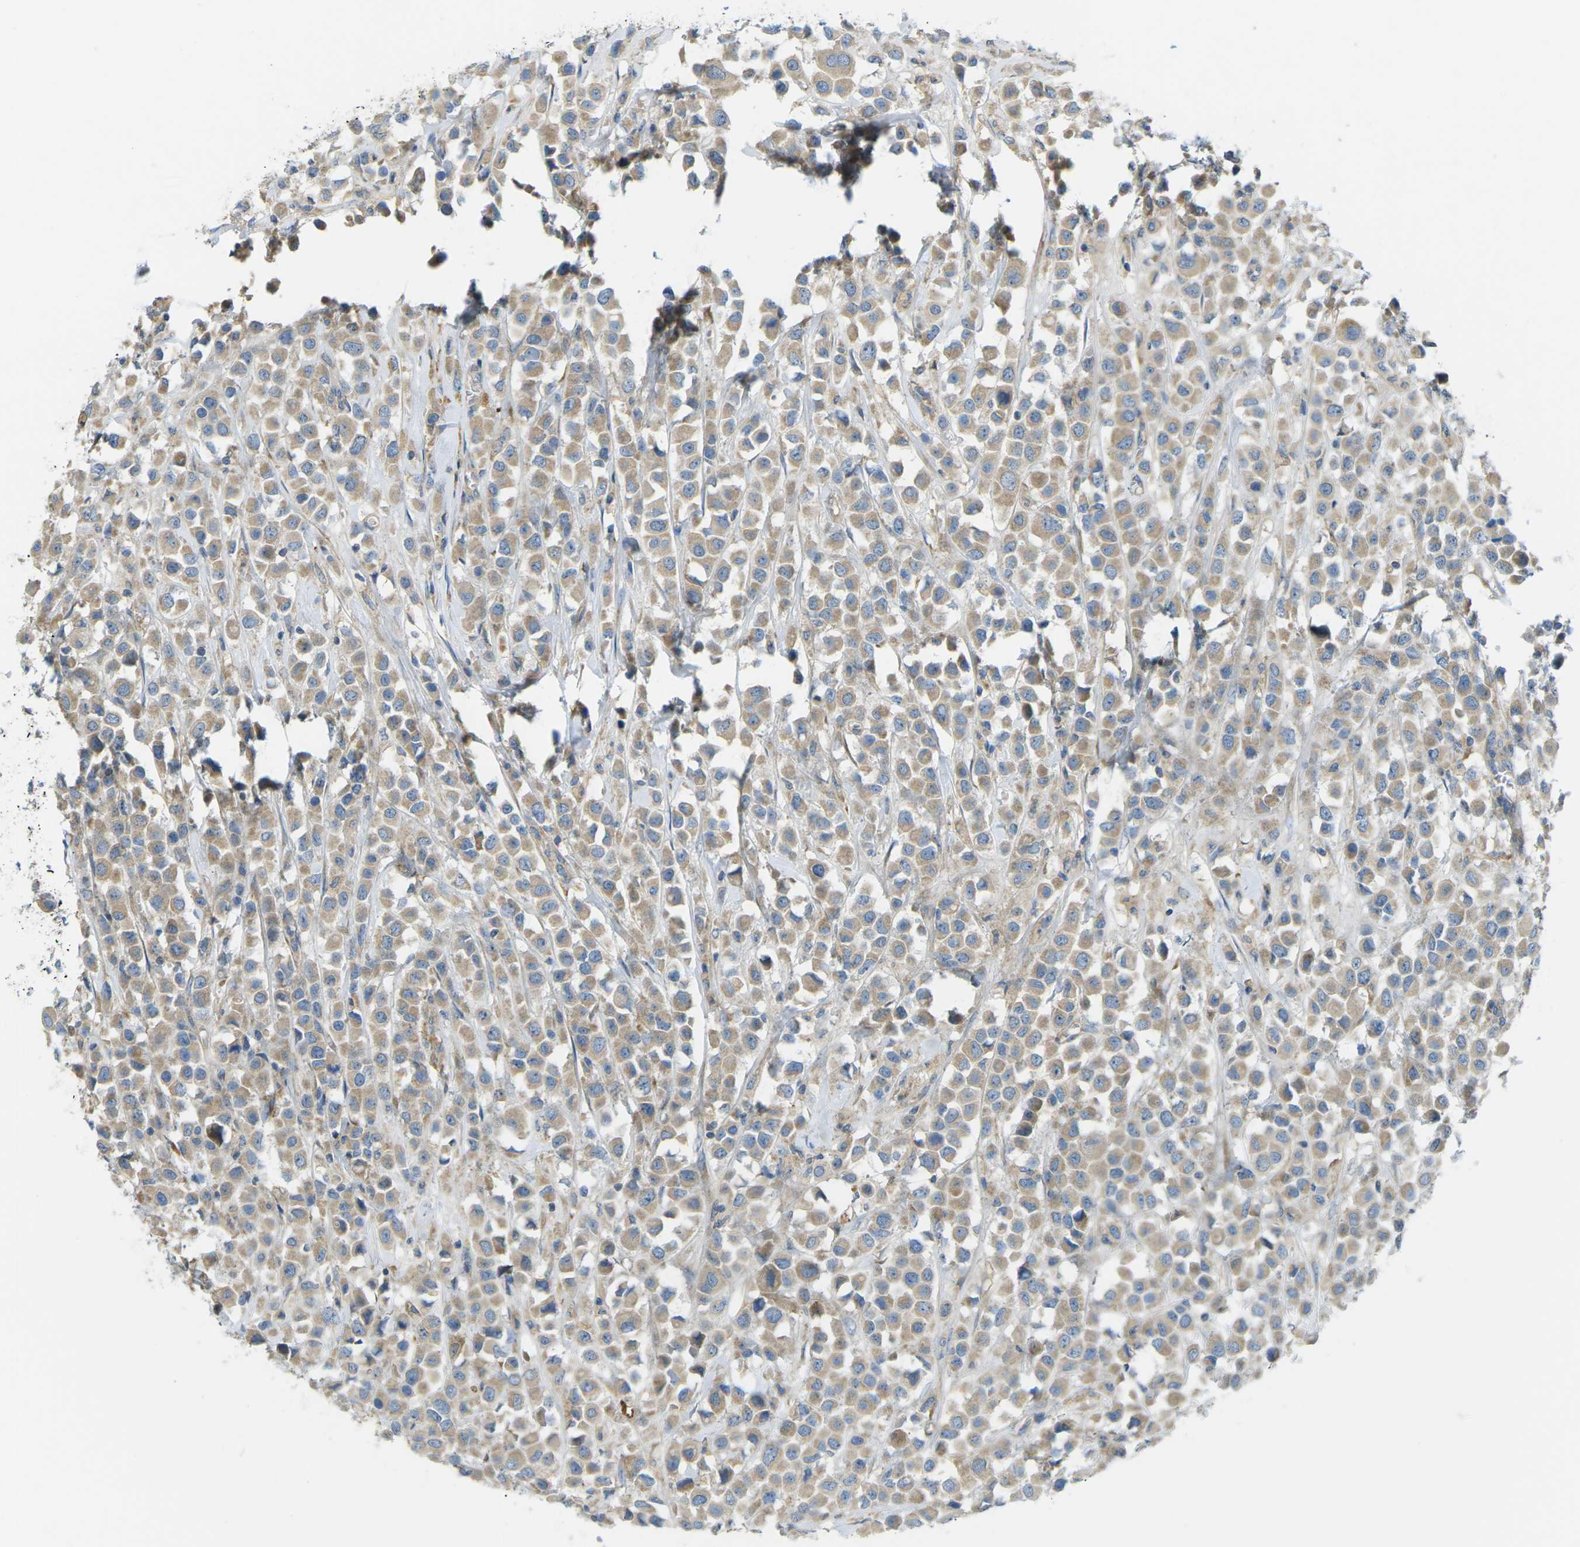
{"staining": {"intensity": "weak", "quantity": ">75%", "location": "cytoplasmic/membranous"}, "tissue": "breast cancer", "cell_type": "Tumor cells", "image_type": "cancer", "snomed": [{"axis": "morphology", "description": "Duct carcinoma"}, {"axis": "topography", "description": "Breast"}], "caption": "Immunohistochemical staining of breast invasive ductal carcinoma demonstrates weak cytoplasmic/membranous protein expression in about >75% of tumor cells.", "gene": "MYLK4", "patient": {"sex": "female", "age": 61}}